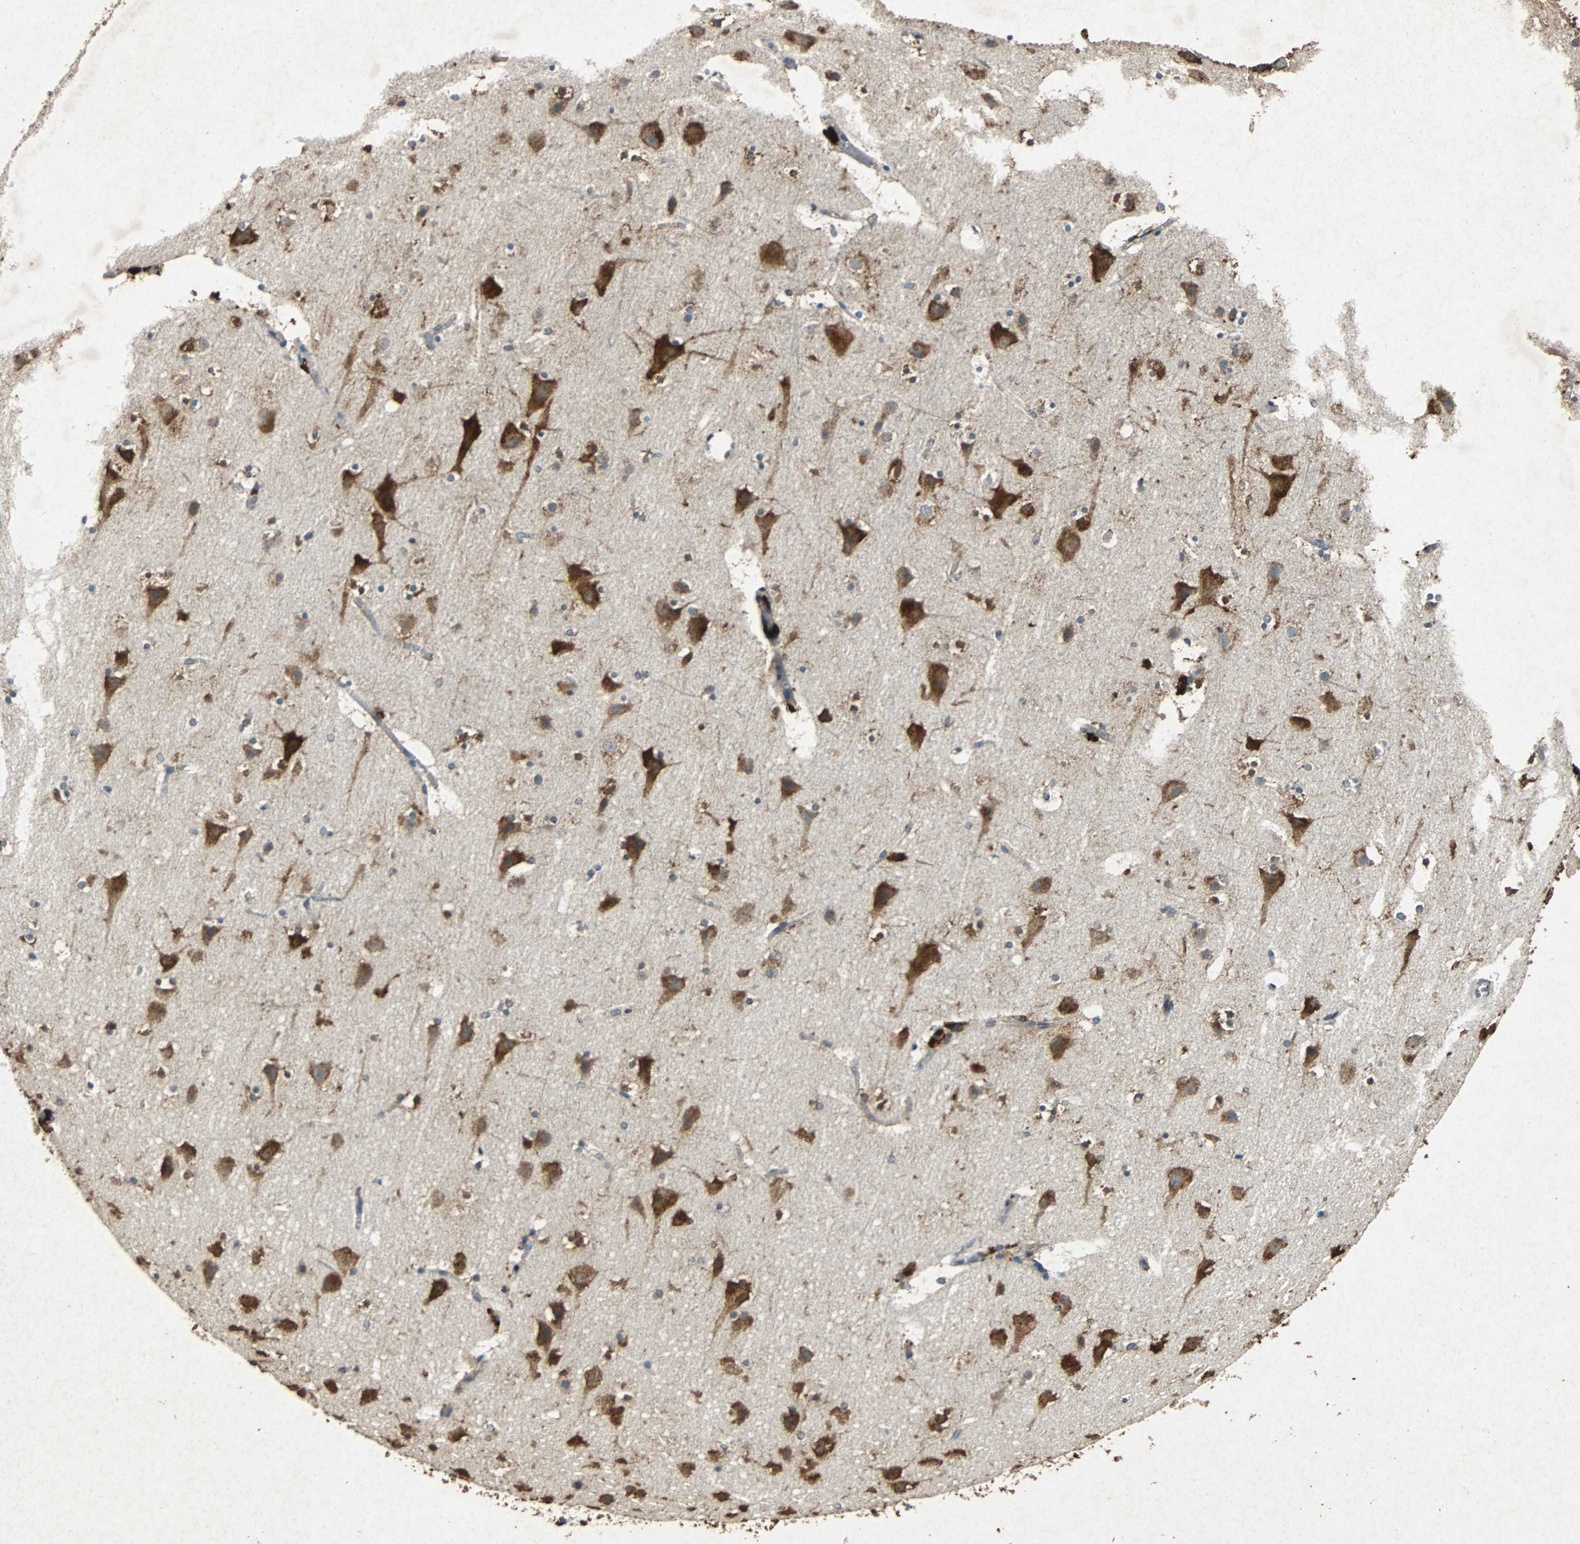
{"staining": {"intensity": "moderate", "quantity": ">75%", "location": "cytoplasmic/membranous"}, "tissue": "cerebral cortex", "cell_type": "Endothelial cells", "image_type": "normal", "snomed": [{"axis": "morphology", "description": "Normal tissue, NOS"}, {"axis": "topography", "description": "Cerebral cortex"}], "caption": "This is an image of immunohistochemistry (IHC) staining of benign cerebral cortex, which shows moderate positivity in the cytoplasmic/membranous of endothelial cells.", "gene": "NAA10", "patient": {"sex": "male", "age": 45}}